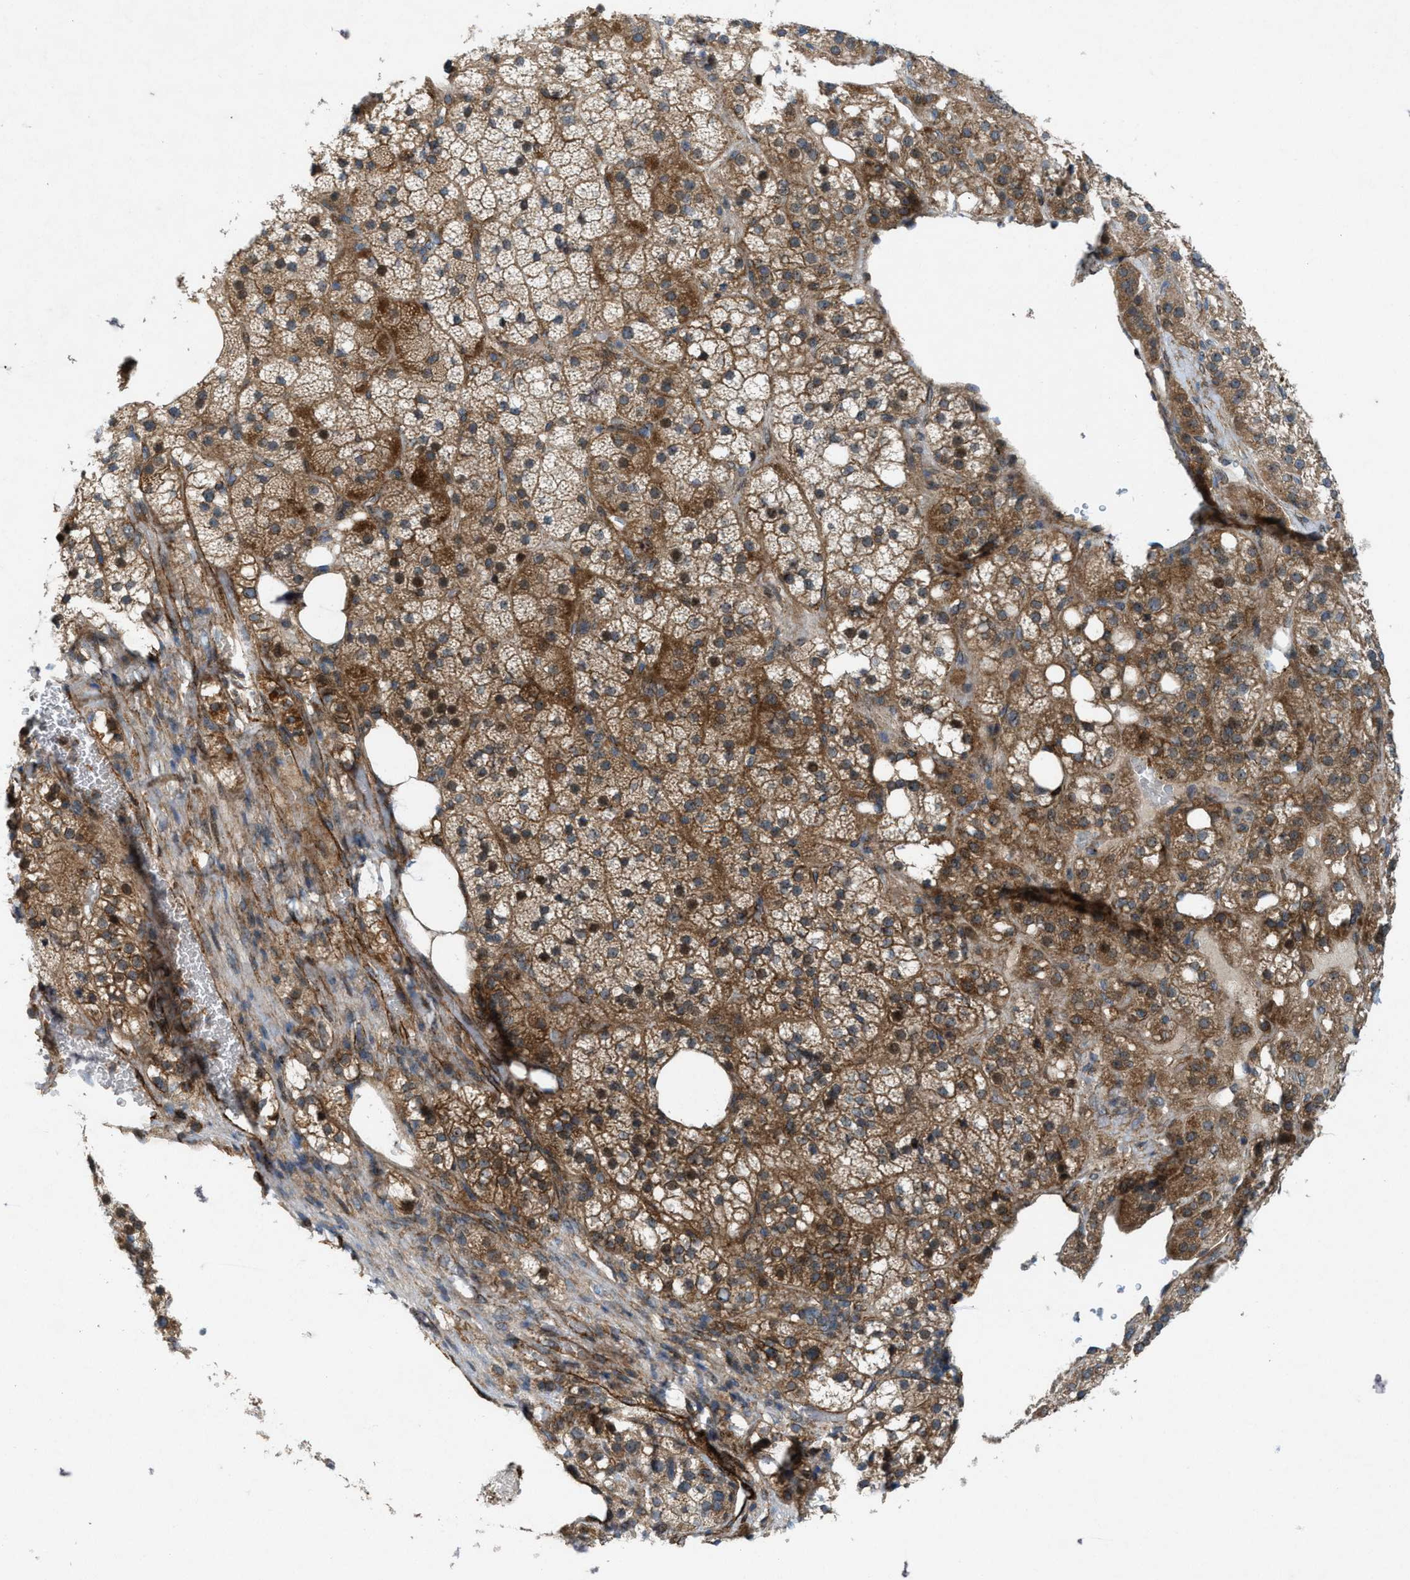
{"staining": {"intensity": "strong", "quantity": ">75%", "location": "cytoplasmic/membranous"}, "tissue": "adrenal gland", "cell_type": "Glandular cells", "image_type": "normal", "snomed": [{"axis": "morphology", "description": "Normal tissue, NOS"}, {"axis": "topography", "description": "Adrenal gland"}], "caption": "This image exhibits immunohistochemistry staining of benign adrenal gland, with high strong cytoplasmic/membranous expression in about >75% of glandular cells.", "gene": "URGCP", "patient": {"sex": "female", "age": 59}}